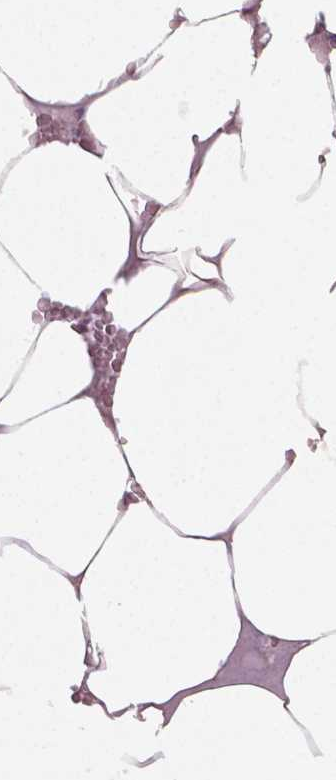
{"staining": {"intensity": "moderate", "quantity": "25%-75%", "location": "cytoplasmic/membranous"}, "tissue": "bone marrow", "cell_type": "Hematopoietic cells", "image_type": "normal", "snomed": [{"axis": "morphology", "description": "Normal tissue, NOS"}, {"axis": "topography", "description": "Bone marrow"}], "caption": "IHC micrograph of normal bone marrow stained for a protein (brown), which shows medium levels of moderate cytoplasmic/membranous expression in approximately 25%-75% of hematopoietic cells.", "gene": "FLT1", "patient": {"sex": "female", "age": 52}}